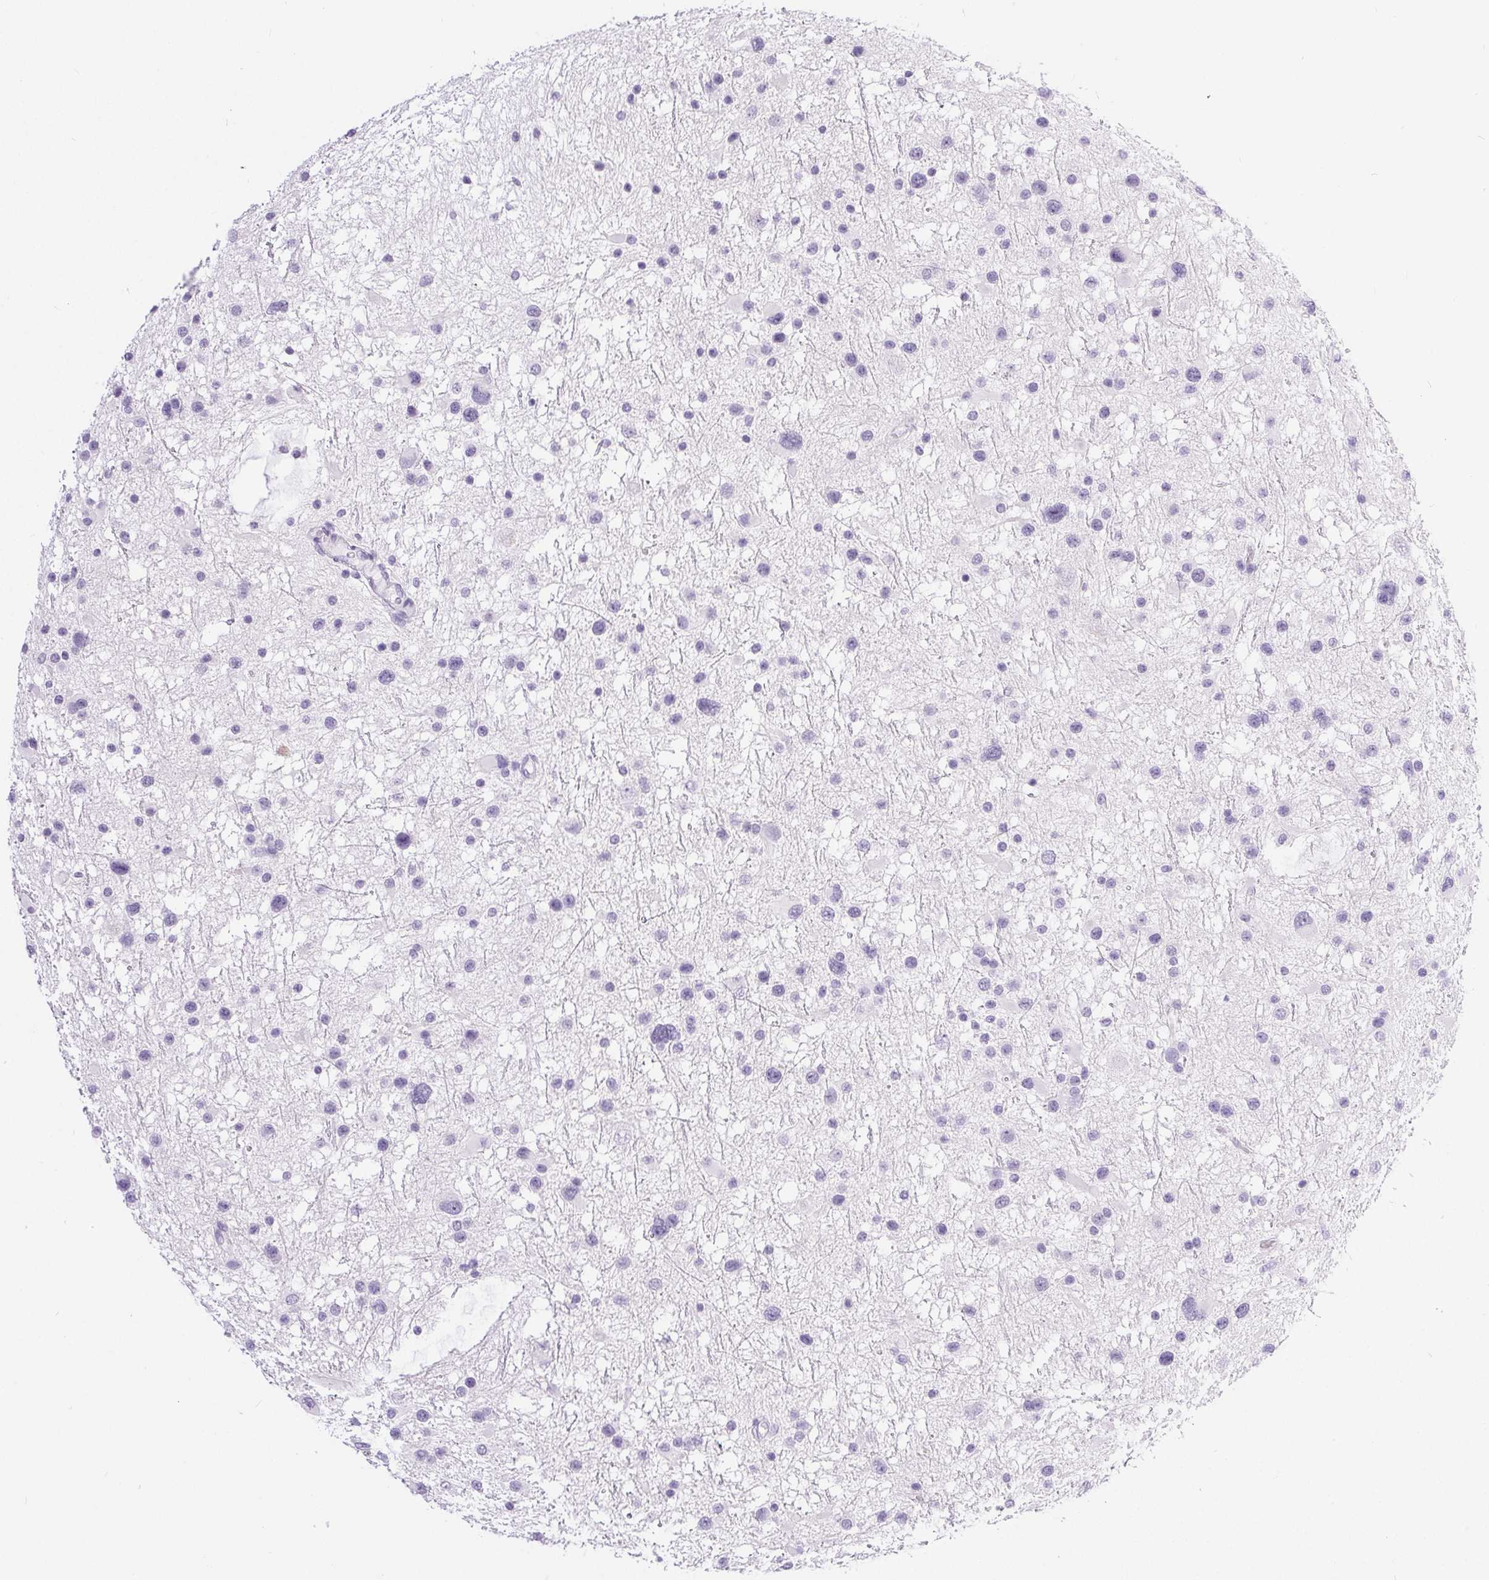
{"staining": {"intensity": "negative", "quantity": "none", "location": "none"}, "tissue": "glioma", "cell_type": "Tumor cells", "image_type": "cancer", "snomed": [{"axis": "morphology", "description": "Glioma, malignant, Low grade"}, {"axis": "topography", "description": "Brain"}], "caption": "Tumor cells show no significant positivity in malignant glioma (low-grade).", "gene": "XDH", "patient": {"sex": "female", "age": 32}}